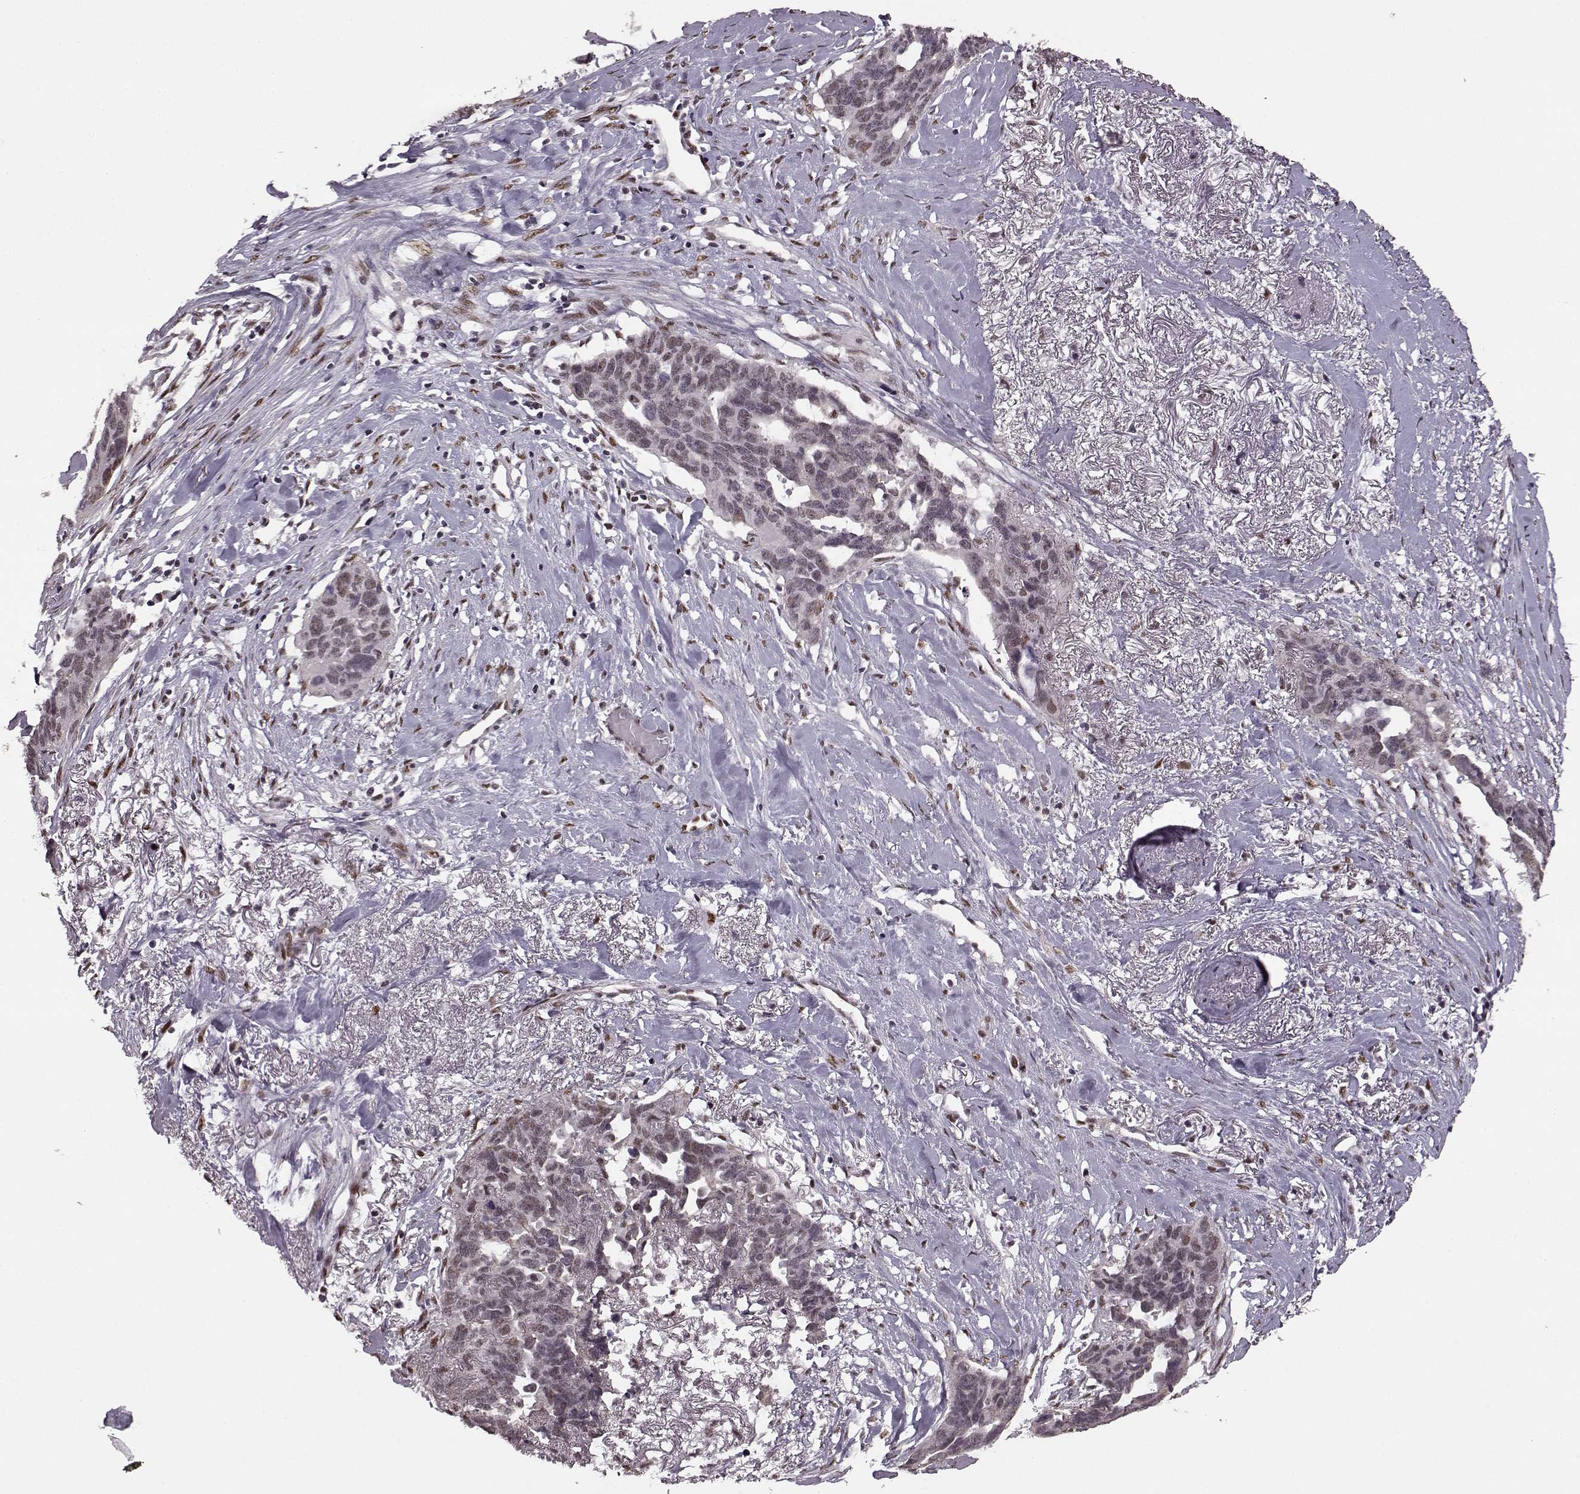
{"staining": {"intensity": "weak", "quantity": "<25%", "location": "nuclear"}, "tissue": "ovarian cancer", "cell_type": "Tumor cells", "image_type": "cancer", "snomed": [{"axis": "morphology", "description": "Cystadenocarcinoma, serous, NOS"}, {"axis": "topography", "description": "Ovary"}], "caption": "This photomicrograph is of ovarian cancer stained with immunohistochemistry to label a protein in brown with the nuclei are counter-stained blue. There is no expression in tumor cells.", "gene": "FTO", "patient": {"sex": "female", "age": 69}}